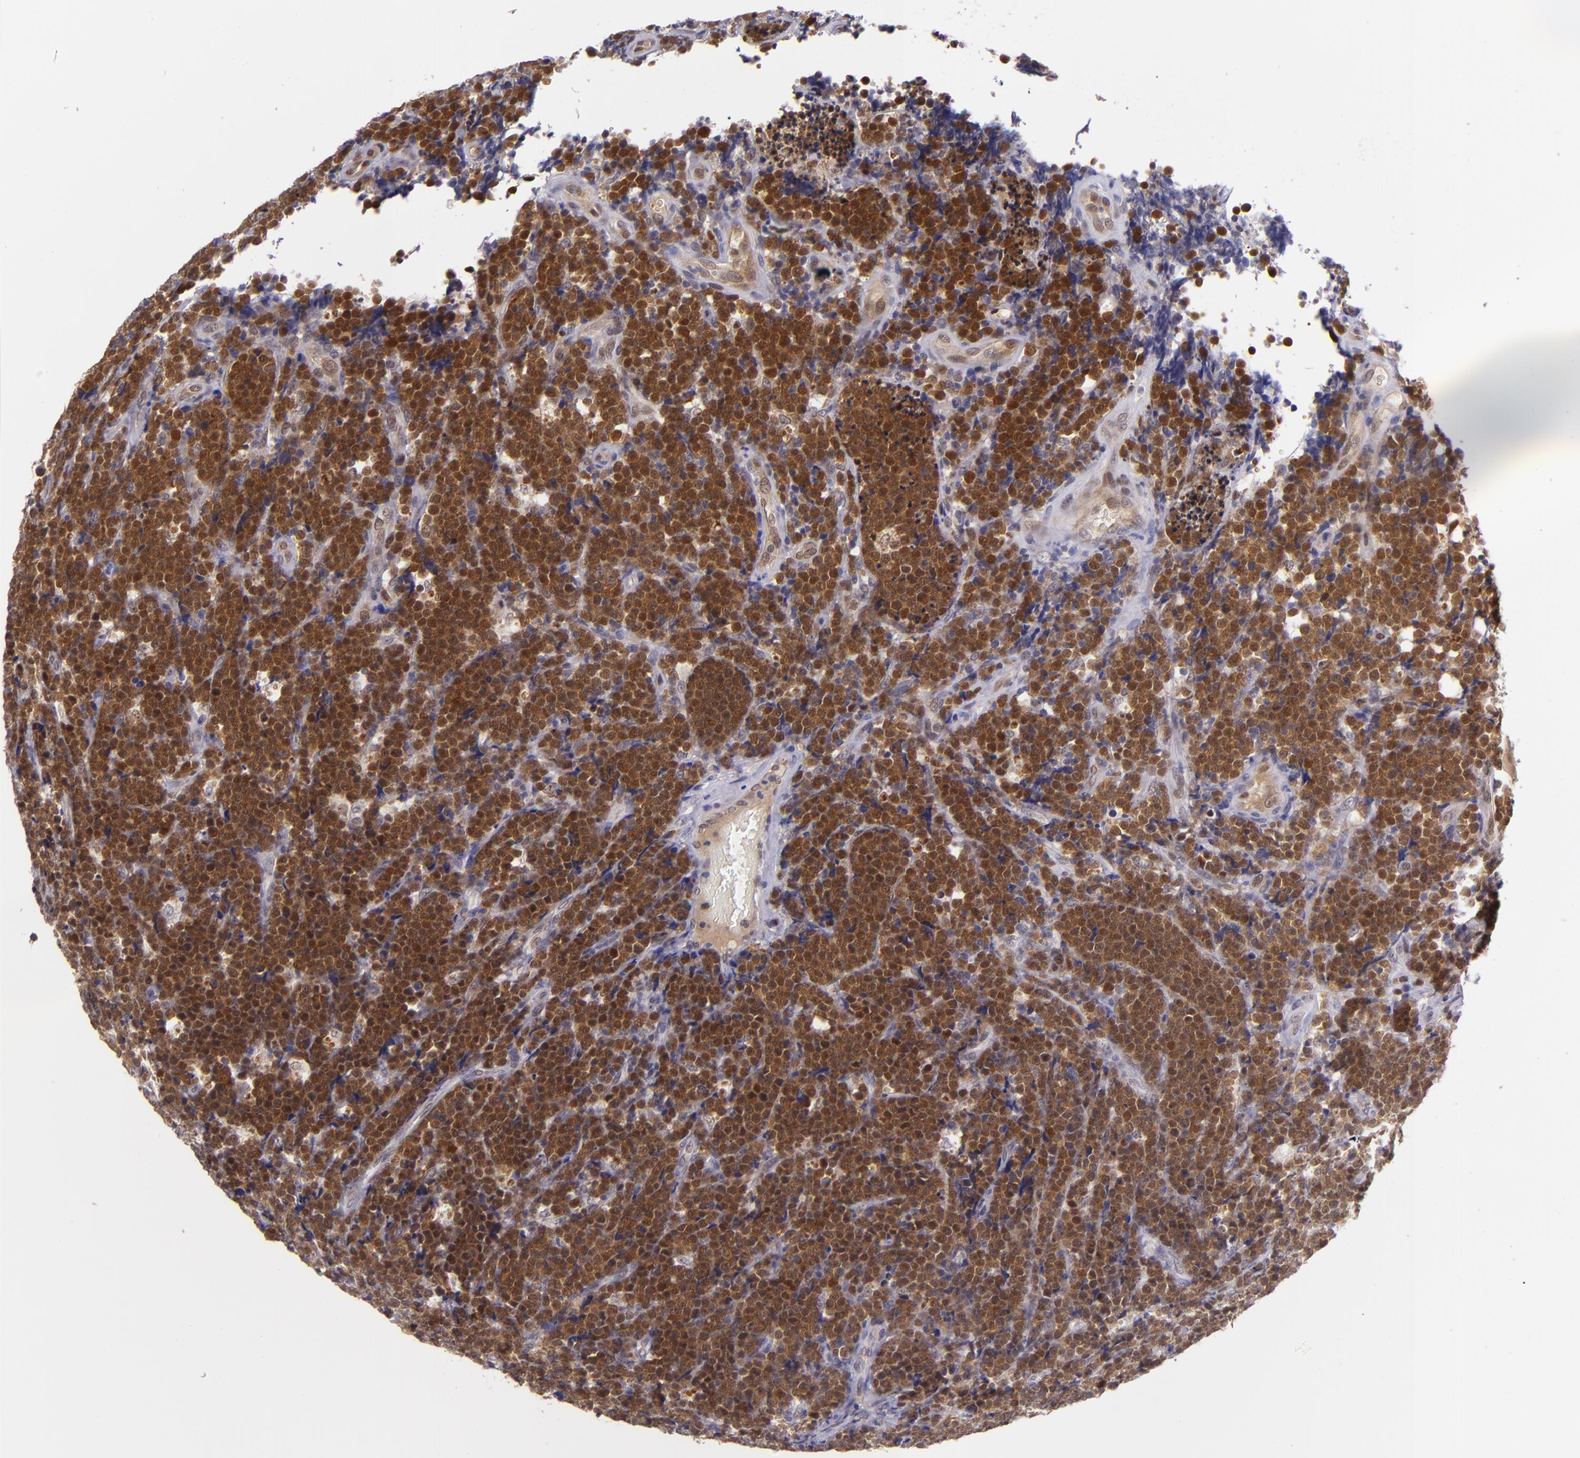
{"staining": {"intensity": "strong", "quantity": ">75%", "location": "nuclear"}, "tissue": "lymphoma", "cell_type": "Tumor cells", "image_type": "cancer", "snomed": [{"axis": "morphology", "description": "Malignant lymphoma, non-Hodgkin's type, High grade"}, {"axis": "topography", "description": "Small intestine"}, {"axis": "topography", "description": "Colon"}], "caption": "Strong nuclear positivity is present in approximately >75% of tumor cells in high-grade malignant lymphoma, non-Hodgkin's type. (DAB (3,3'-diaminobenzidine) = brown stain, brightfield microscopy at high magnification).", "gene": "CSE1L", "patient": {"sex": "male", "age": 8}}